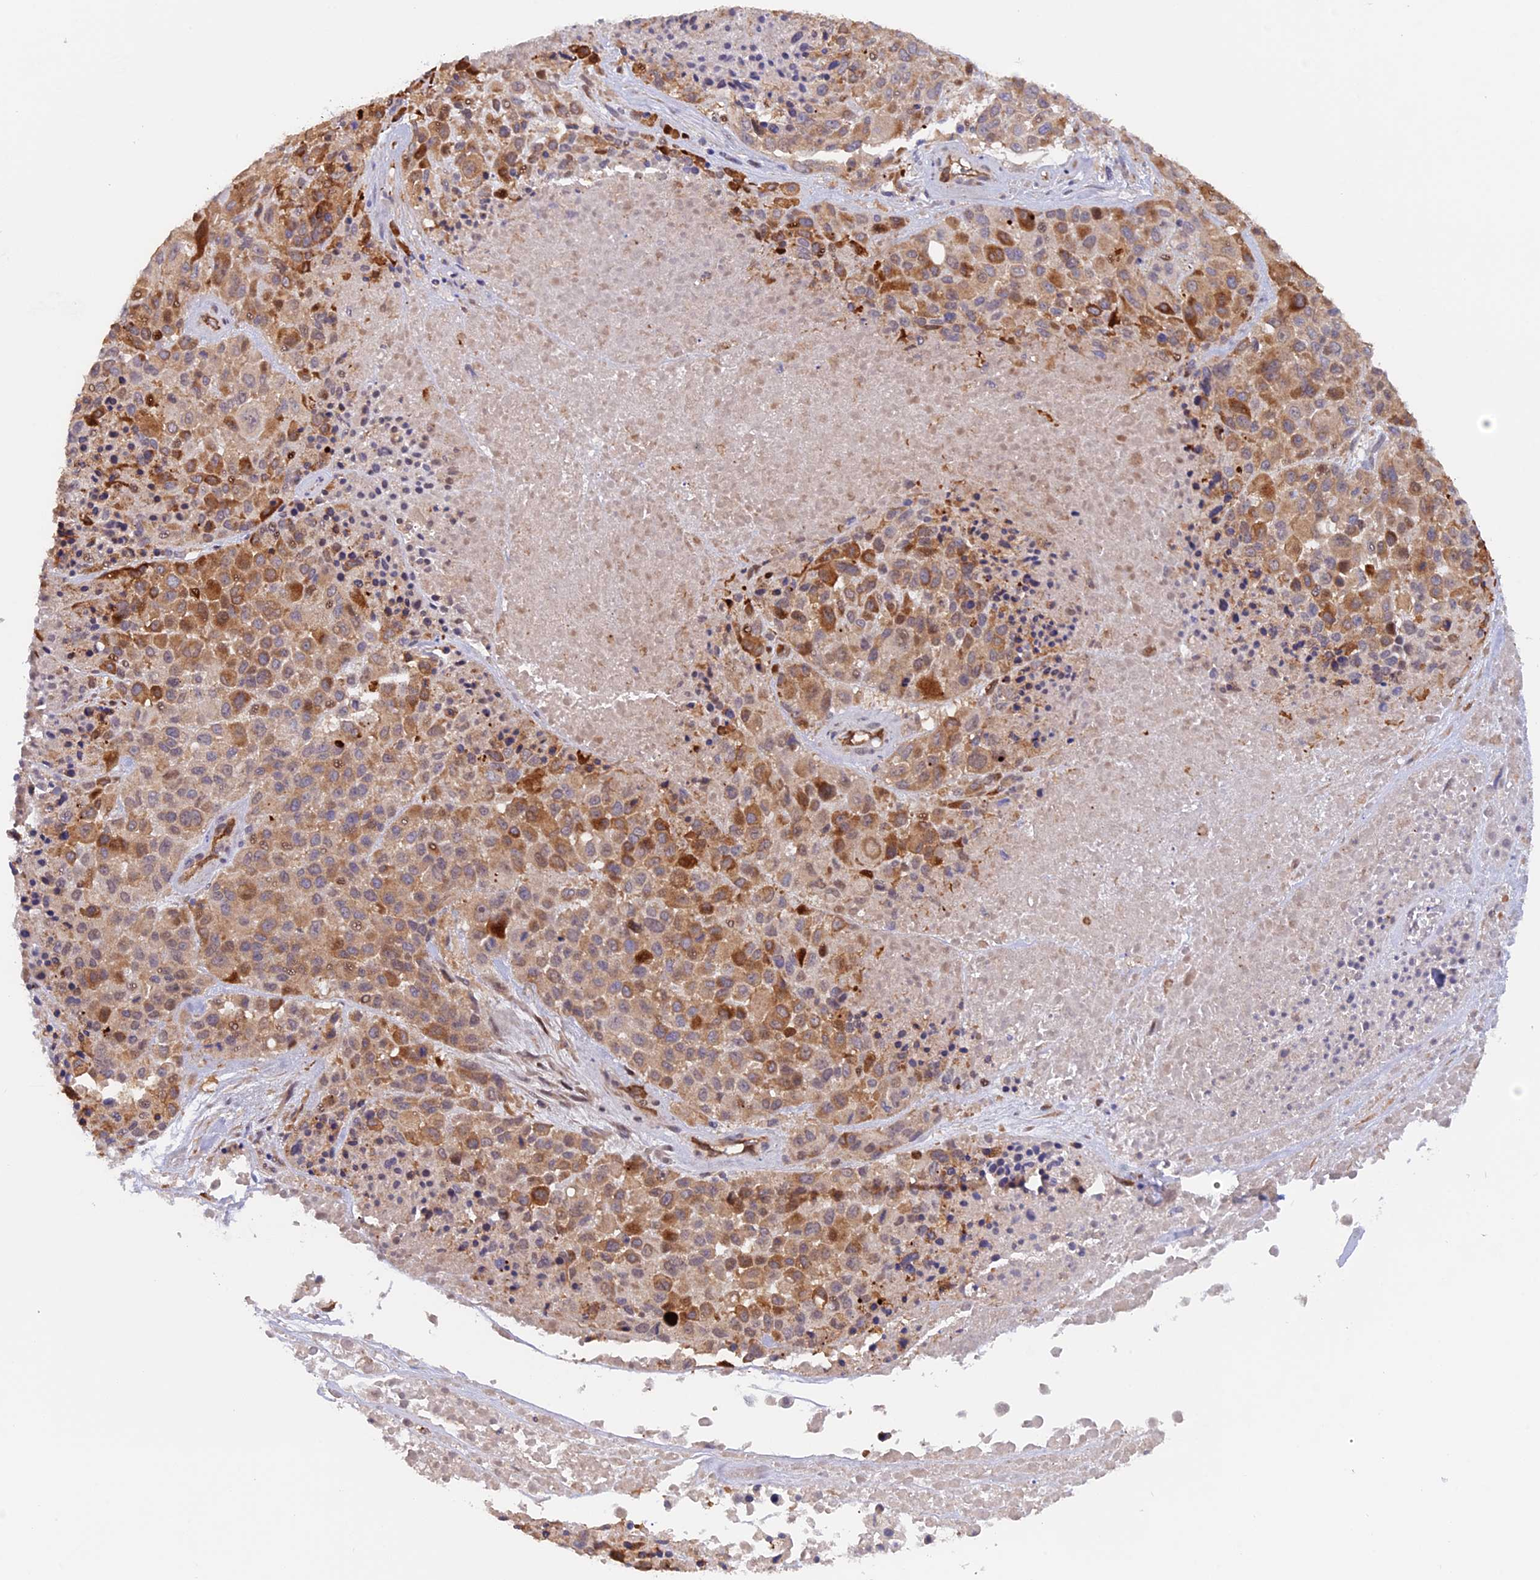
{"staining": {"intensity": "moderate", "quantity": ">75%", "location": "cytoplasmic/membranous"}, "tissue": "melanoma", "cell_type": "Tumor cells", "image_type": "cancer", "snomed": [{"axis": "morphology", "description": "Malignant melanoma, Metastatic site"}, {"axis": "topography", "description": "Skin"}], "caption": "DAB immunohistochemical staining of human melanoma exhibits moderate cytoplasmic/membranous protein positivity in approximately >75% of tumor cells.", "gene": "DUS3L", "patient": {"sex": "female", "age": 81}}